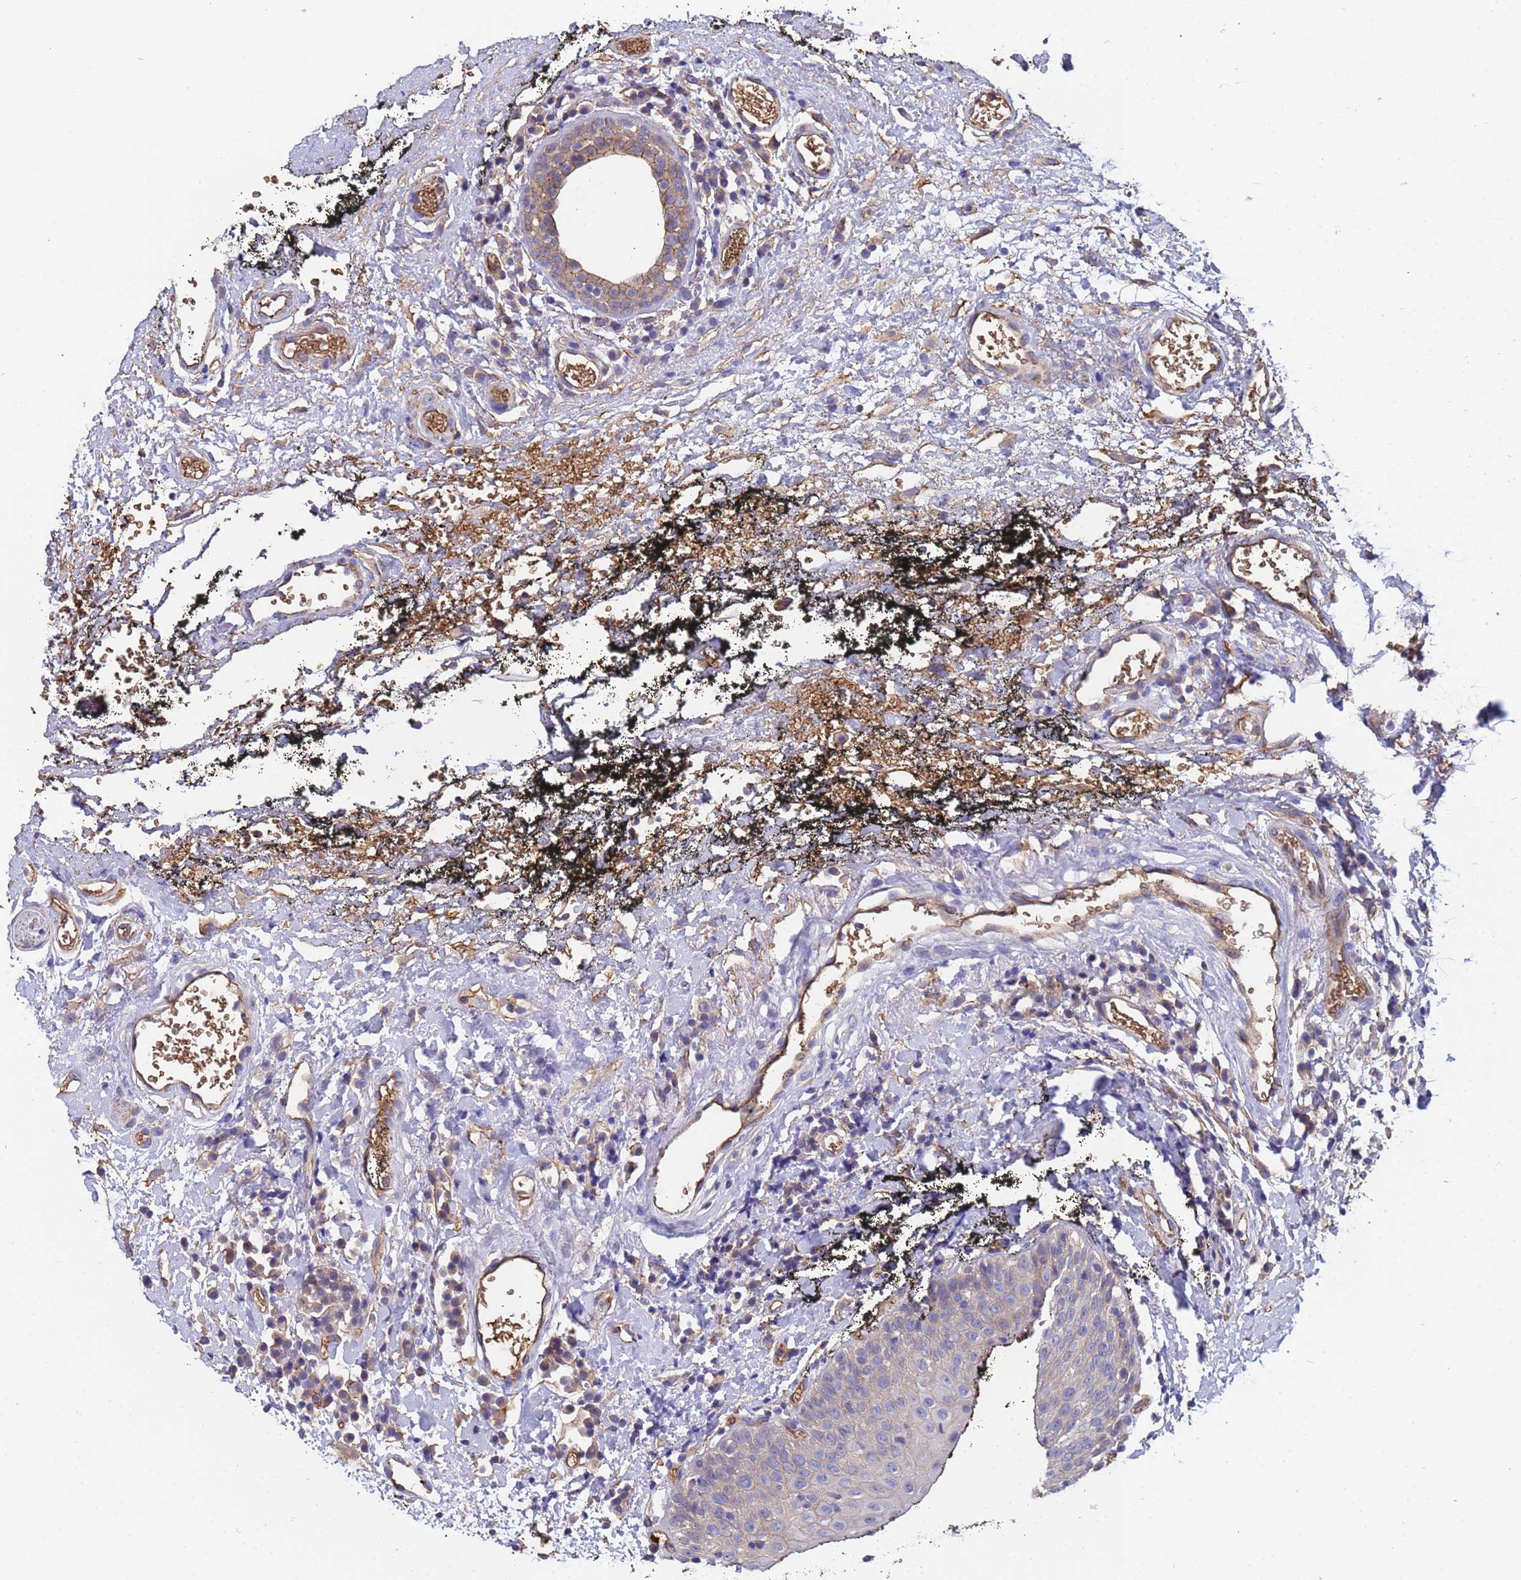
{"staining": {"intensity": "weak", "quantity": "<25%", "location": "cytoplasmic/membranous"}, "tissue": "oral mucosa", "cell_type": "Squamous epithelial cells", "image_type": "normal", "snomed": [{"axis": "morphology", "description": "Normal tissue, NOS"}, {"axis": "topography", "description": "Oral tissue"}], "caption": "IHC image of benign oral mucosa: human oral mucosa stained with DAB reveals no significant protein staining in squamous epithelial cells. (DAB IHC with hematoxylin counter stain).", "gene": "ZNF248", "patient": {"sex": "male", "age": 74}}